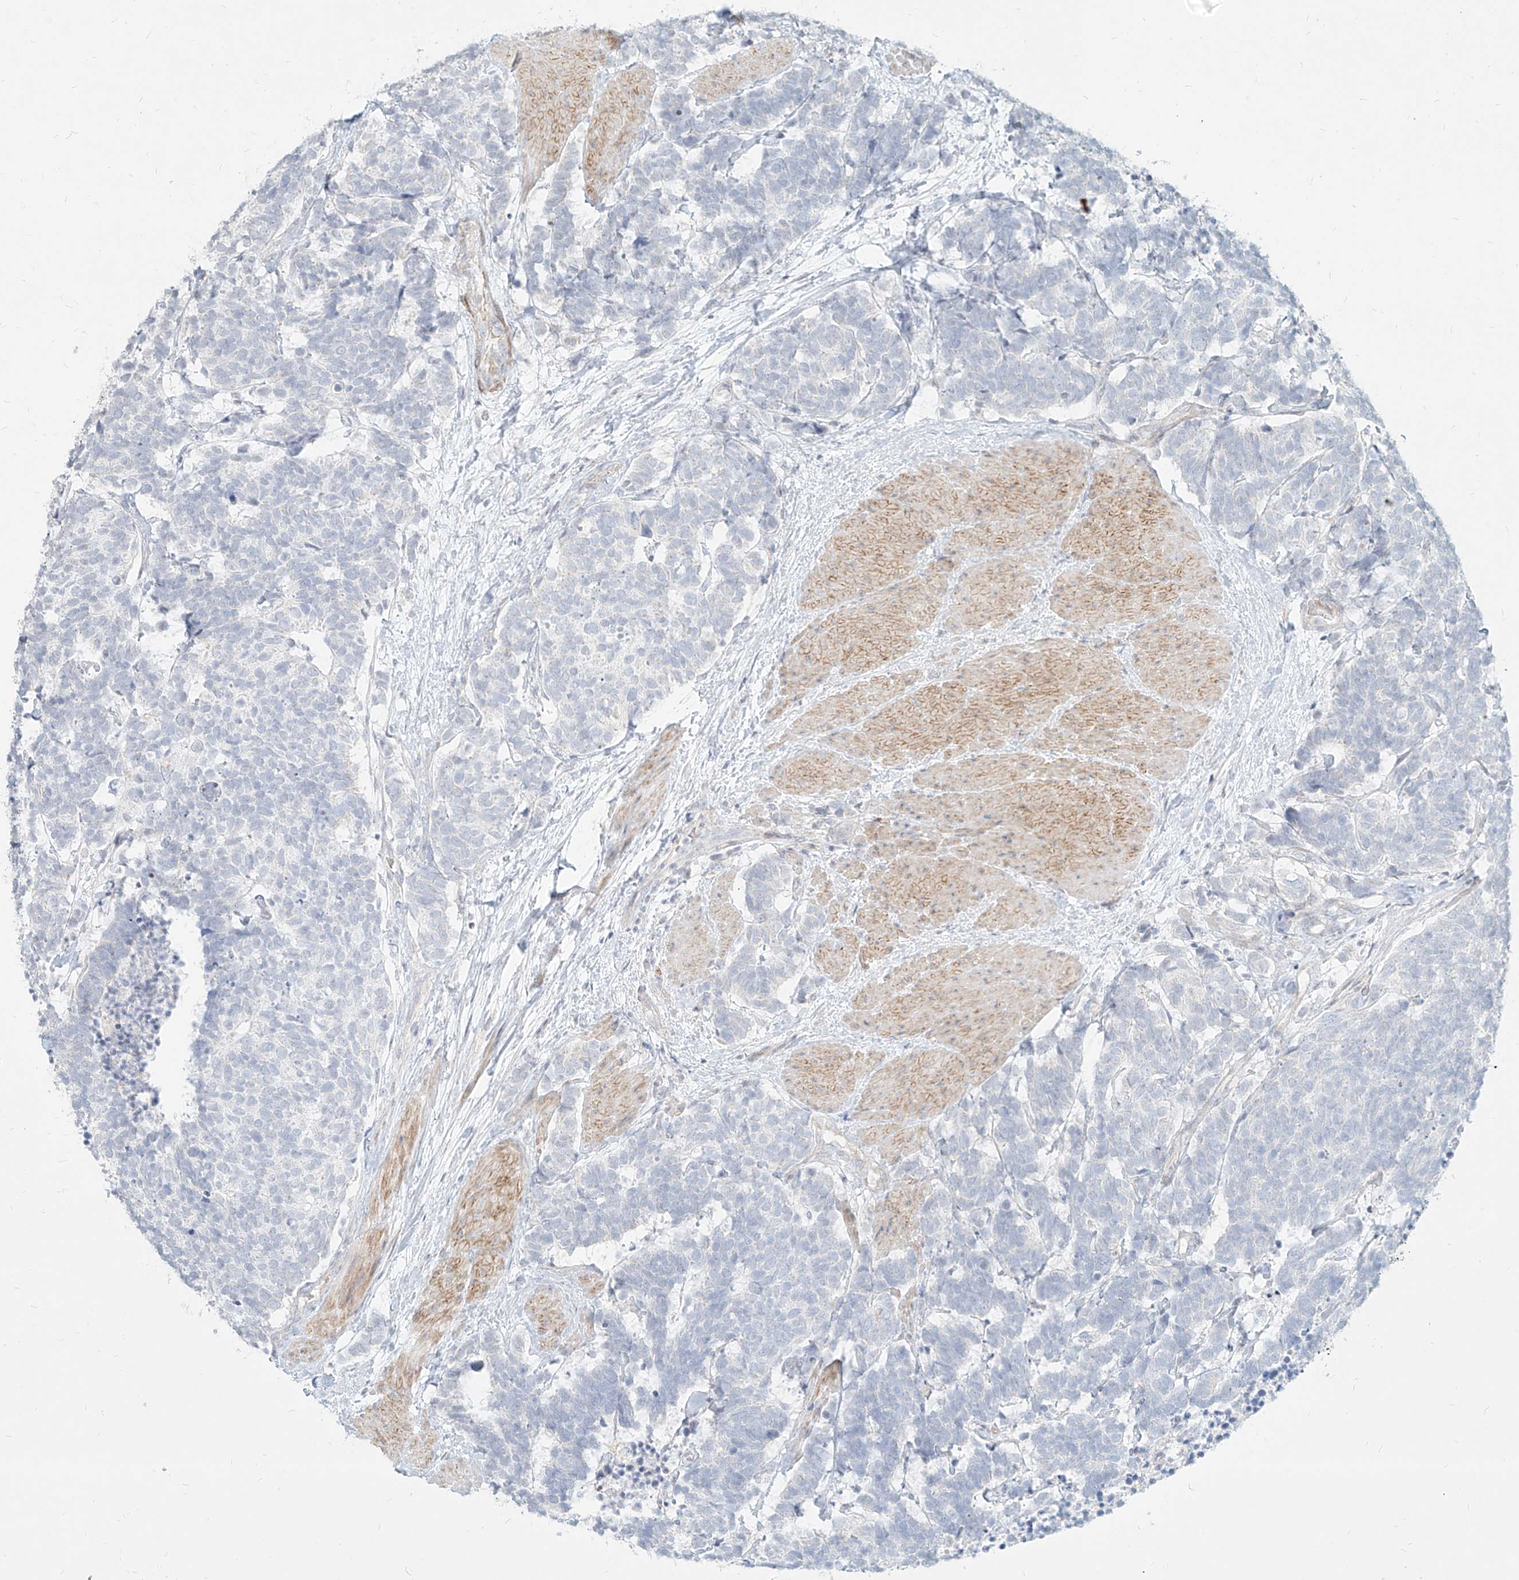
{"staining": {"intensity": "negative", "quantity": "none", "location": "none"}, "tissue": "carcinoid", "cell_type": "Tumor cells", "image_type": "cancer", "snomed": [{"axis": "morphology", "description": "Carcinoma, NOS"}, {"axis": "morphology", "description": "Carcinoid, malignant, NOS"}, {"axis": "topography", "description": "Urinary bladder"}], "caption": "This image is of carcinoid stained with immunohistochemistry (IHC) to label a protein in brown with the nuclei are counter-stained blue. There is no staining in tumor cells.", "gene": "ITPKB", "patient": {"sex": "male", "age": 57}}